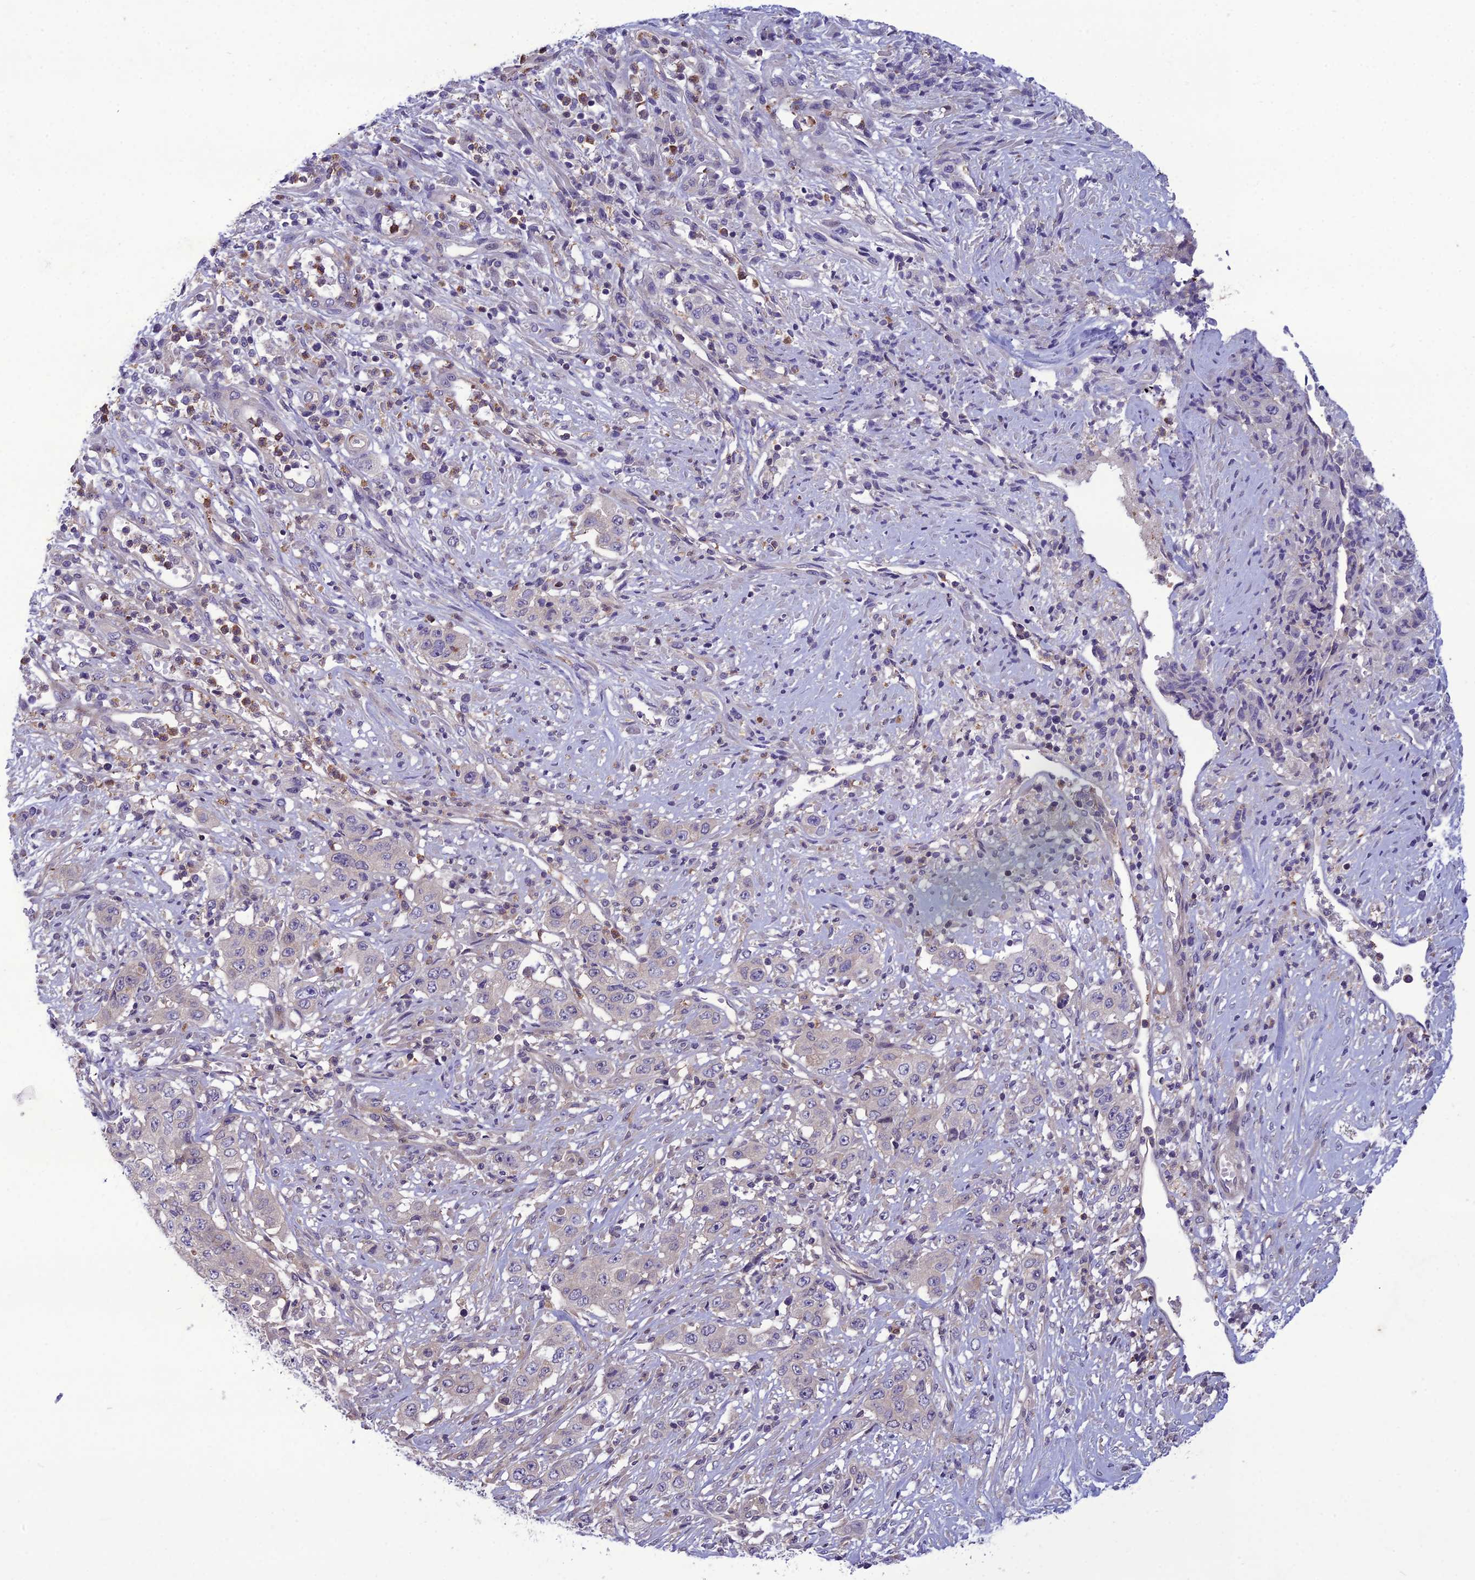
{"staining": {"intensity": "negative", "quantity": "none", "location": "none"}, "tissue": "stomach cancer", "cell_type": "Tumor cells", "image_type": "cancer", "snomed": [{"axis": "morphology", "description": "Adenocarcinoma, NOS"}, {"axis": "topography", "description": "Stomach, upper"}], "caption": "This is a micrograph of IHC staining of adenocarcinoma (stomach), which shows no staining in tumor cells.", "gene": "GDF6", "patient": {"sex": "male", "age": 62}}